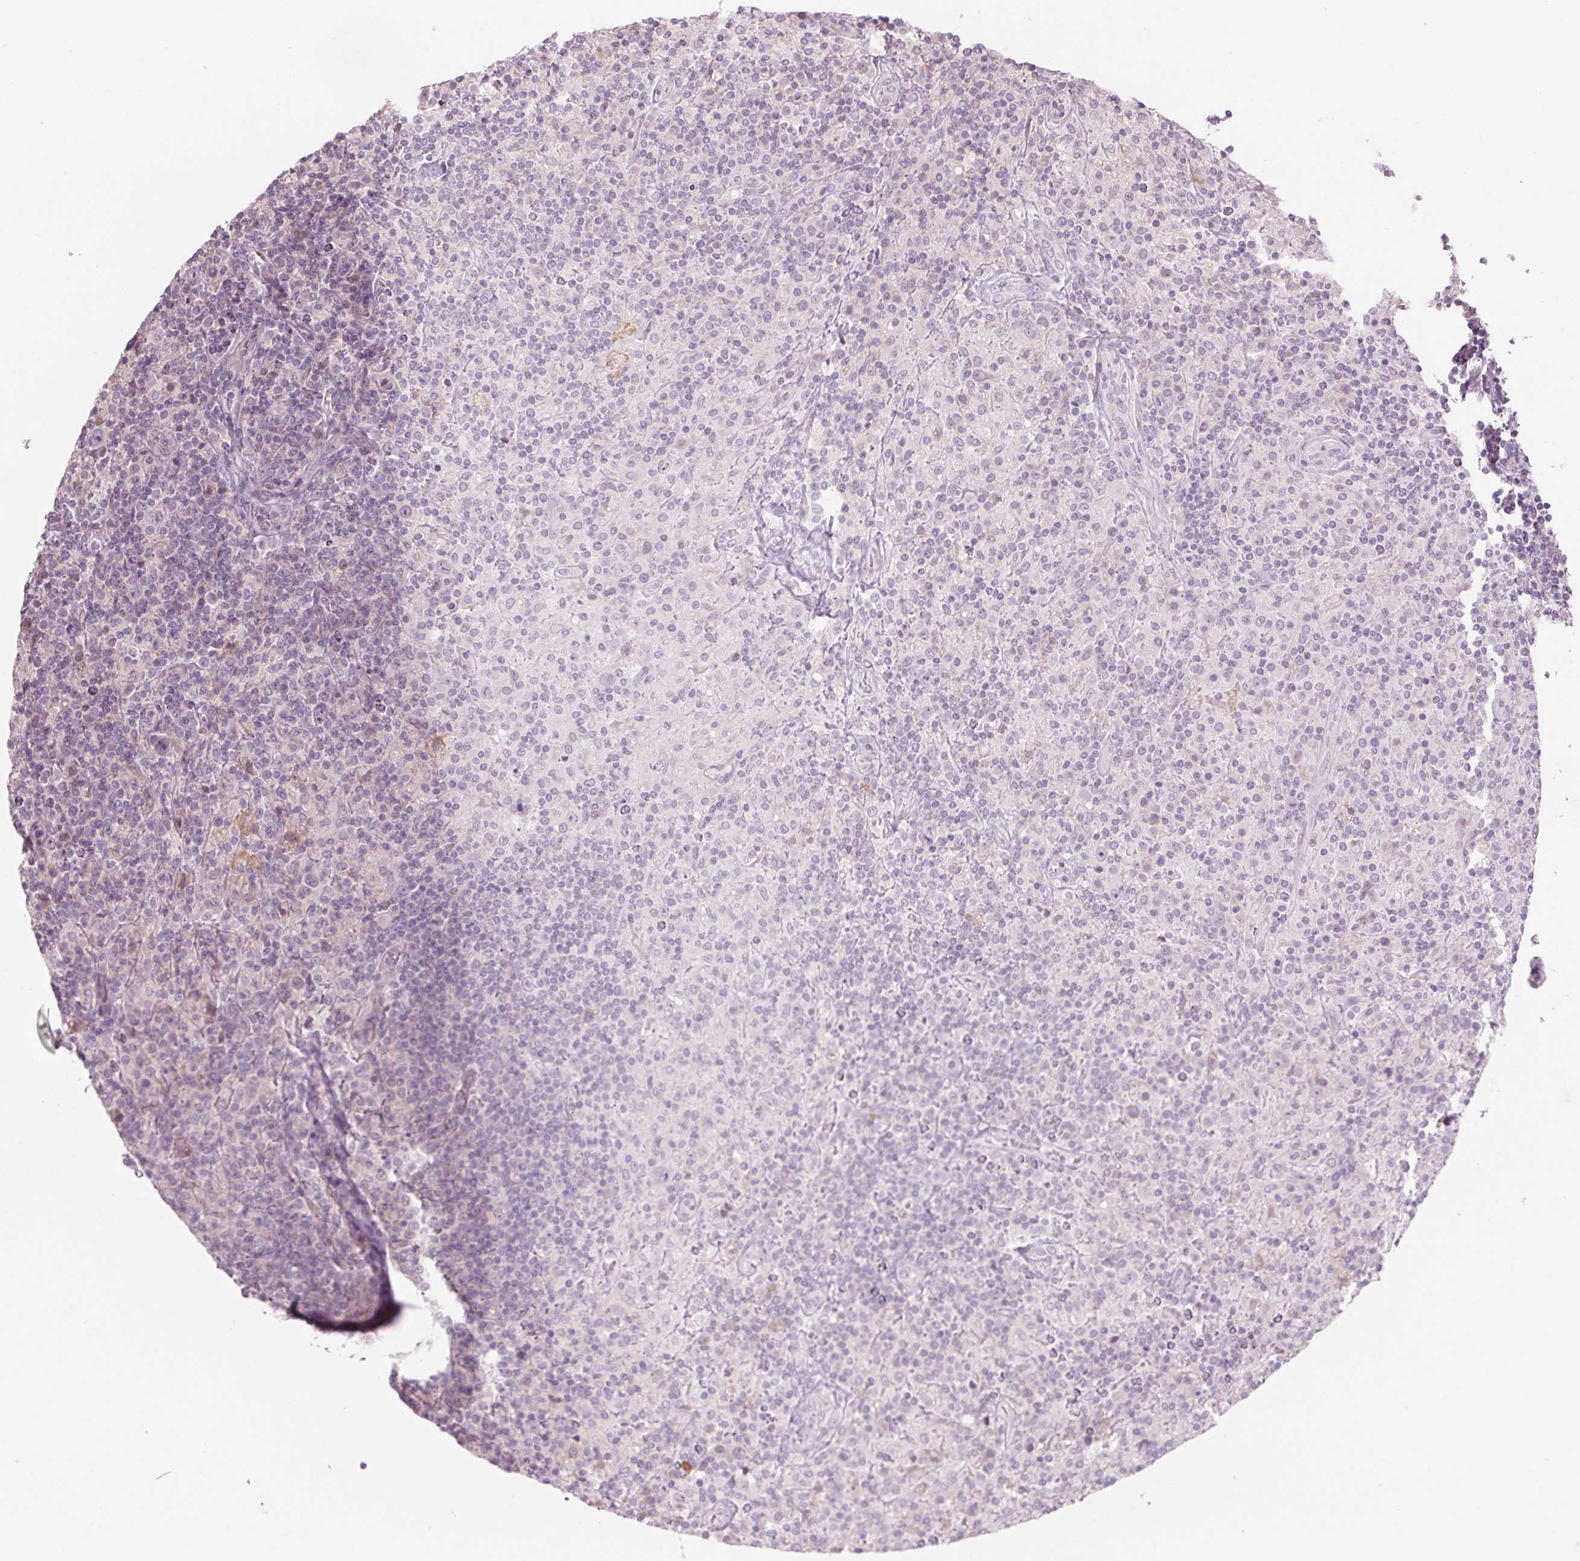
{"staining": {"intensity": "negative", "quantity": "none", "location": "none"}, "tissue": "lymphoma", "cell_type": "Tumor cells", "image_type": "cancer", "snomed": [{"axis": "morphology", "description": "Hodgkin's disease, NOS"}, {"axis": "topography", "description": "Lymph node"}], "caption": "The immunohistochemistry image has no significant positivity in tumor cells of Hodgkin's disease tissue.", "gene": "GNMT", "patient": {"sex": "male", "age": 70}}